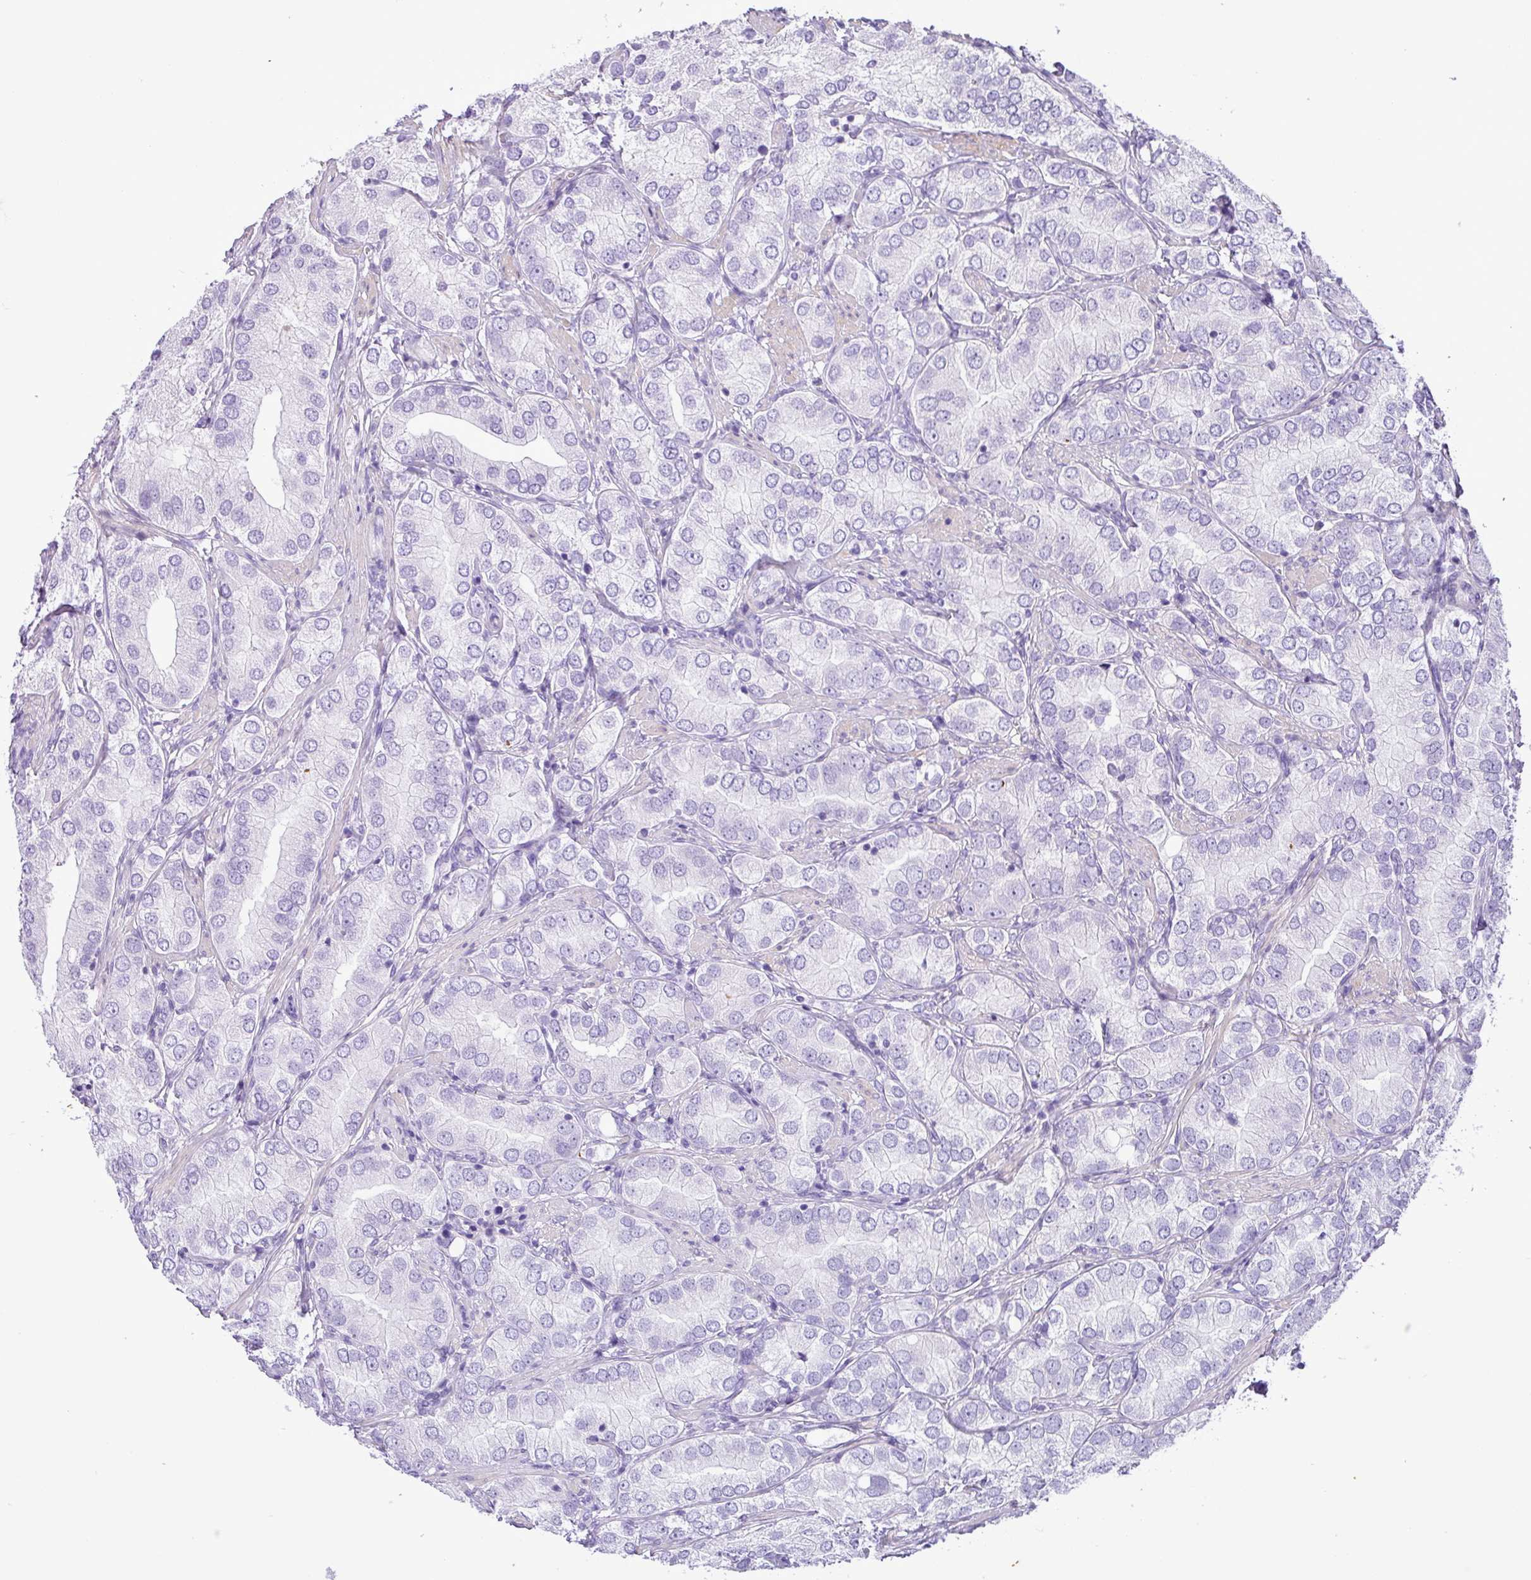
{"staining": {"intensity": "negative", "quantity": "none", "location": "none"}, "tissue": "prostate cancer", "cell_type": "Tumor cells", "image_type": "cancer", "snomed": [{"axis": "morphology", "description": "Adenocarcinoma, High grade"}, {"axis": "topography", "description": "Prostate"}], "caption": "DAB (3,3'-diaminobenzidine) immunohistochemical staining of human adenocarcinoma (high-grade) (prostate) shows no significant positivity in tumor cells. (DAB immunohistochemistry (IHC) with hematoxylin counter stain).", "gene": "ZNF334", "patient": {"sex": "male", "age": 82}}